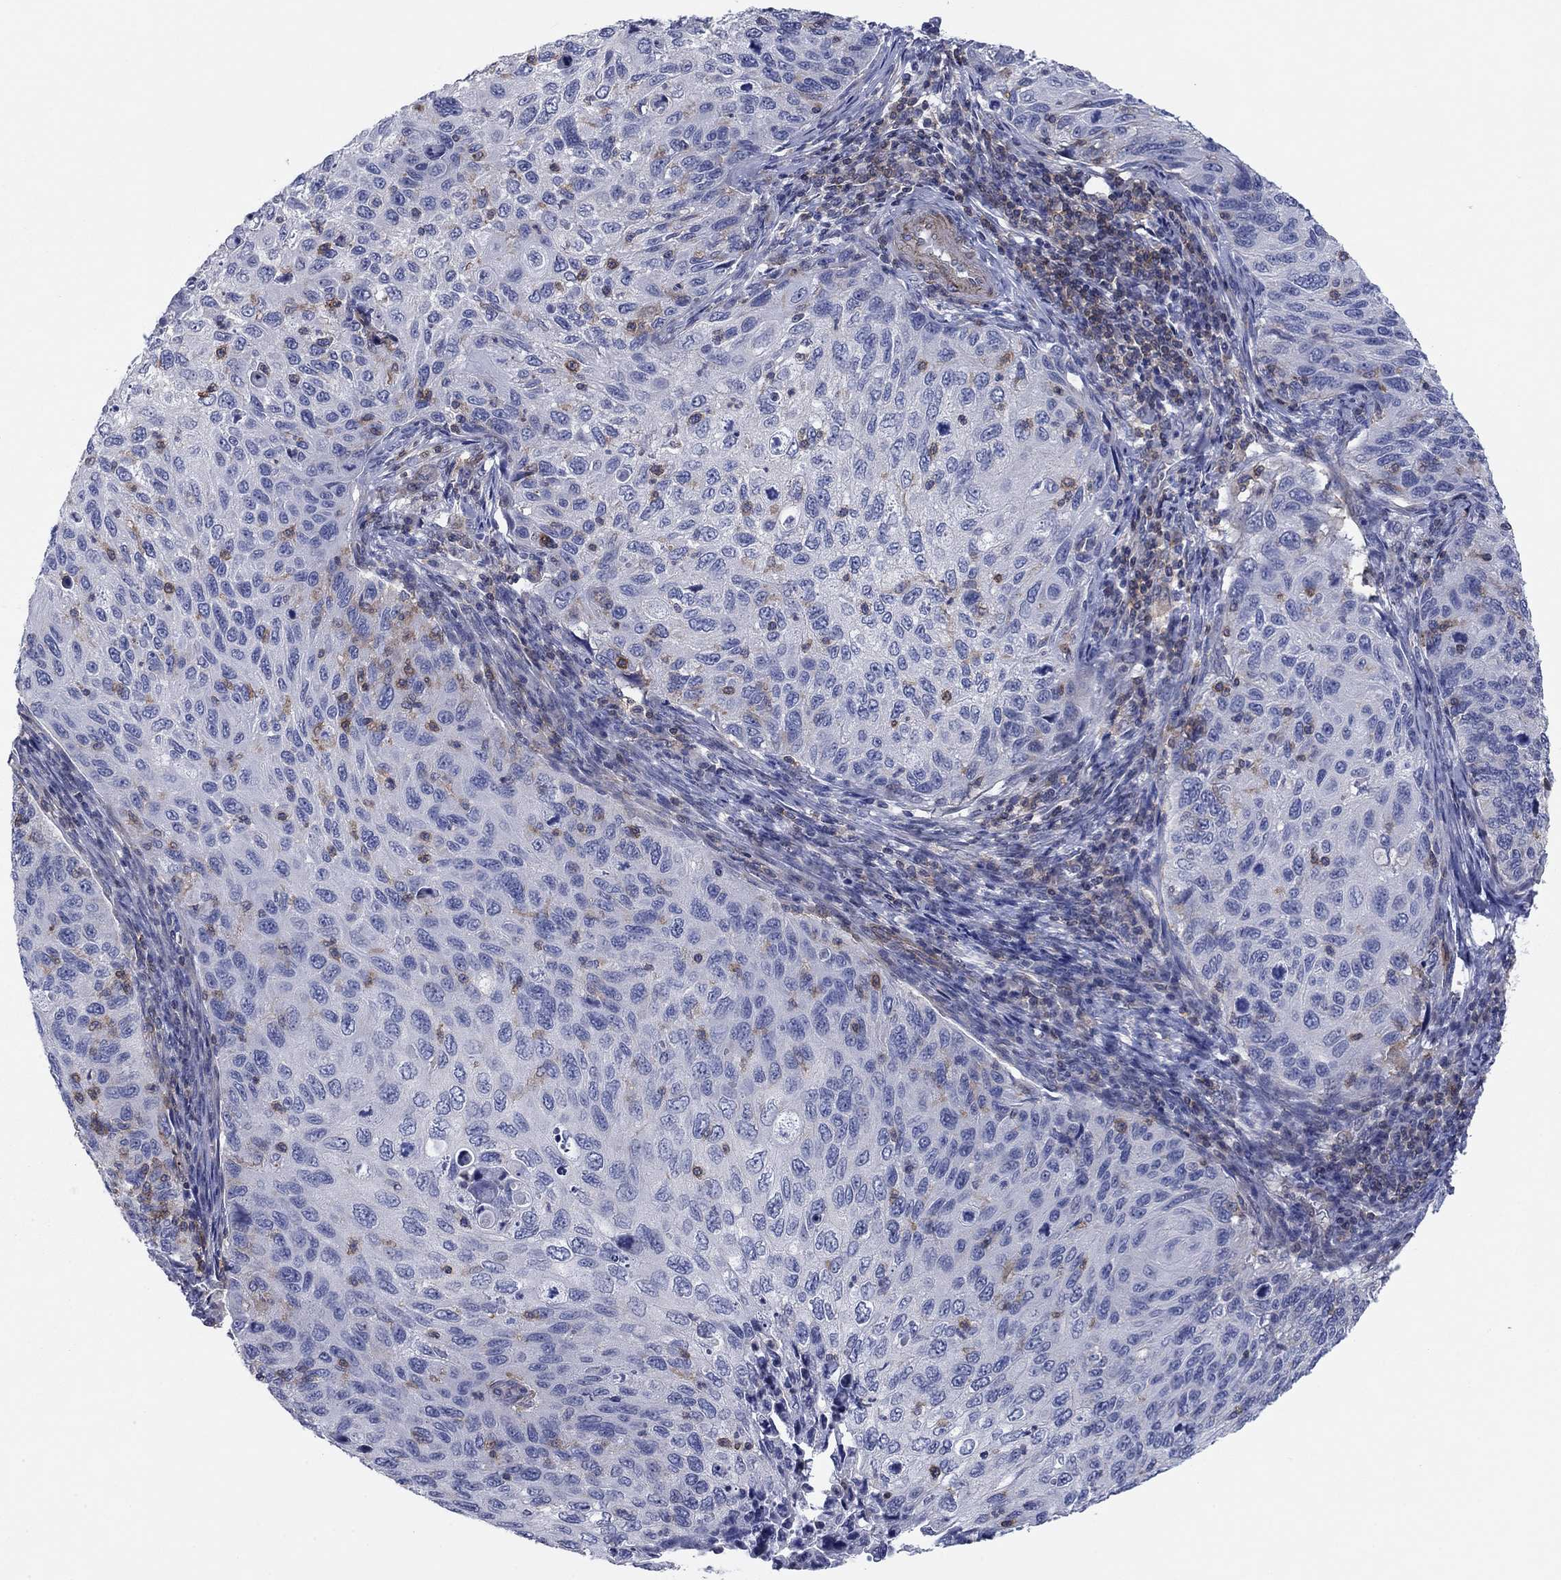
{"staining": {"intensity": "negative", "quantity": "none", "location": "none"}, "tissue": "cervical cancer", "cell_type": "Tumor cells", "image_type": "cancer", "snomed": [{"axis": "morphology", "description": "Squamous cell carcinoma, NOS"}, {"axis": "topography", "description": "Cervix"}], "caption": "The image demonstrates no significant positivity in tumor cells of cervical squamous cell carcinoma. (DAB immunohistochemistry (IHC) with hematoxylin counter stain).", "gene": "PSD4", "patient": {"sex": "female", "age": 70}}